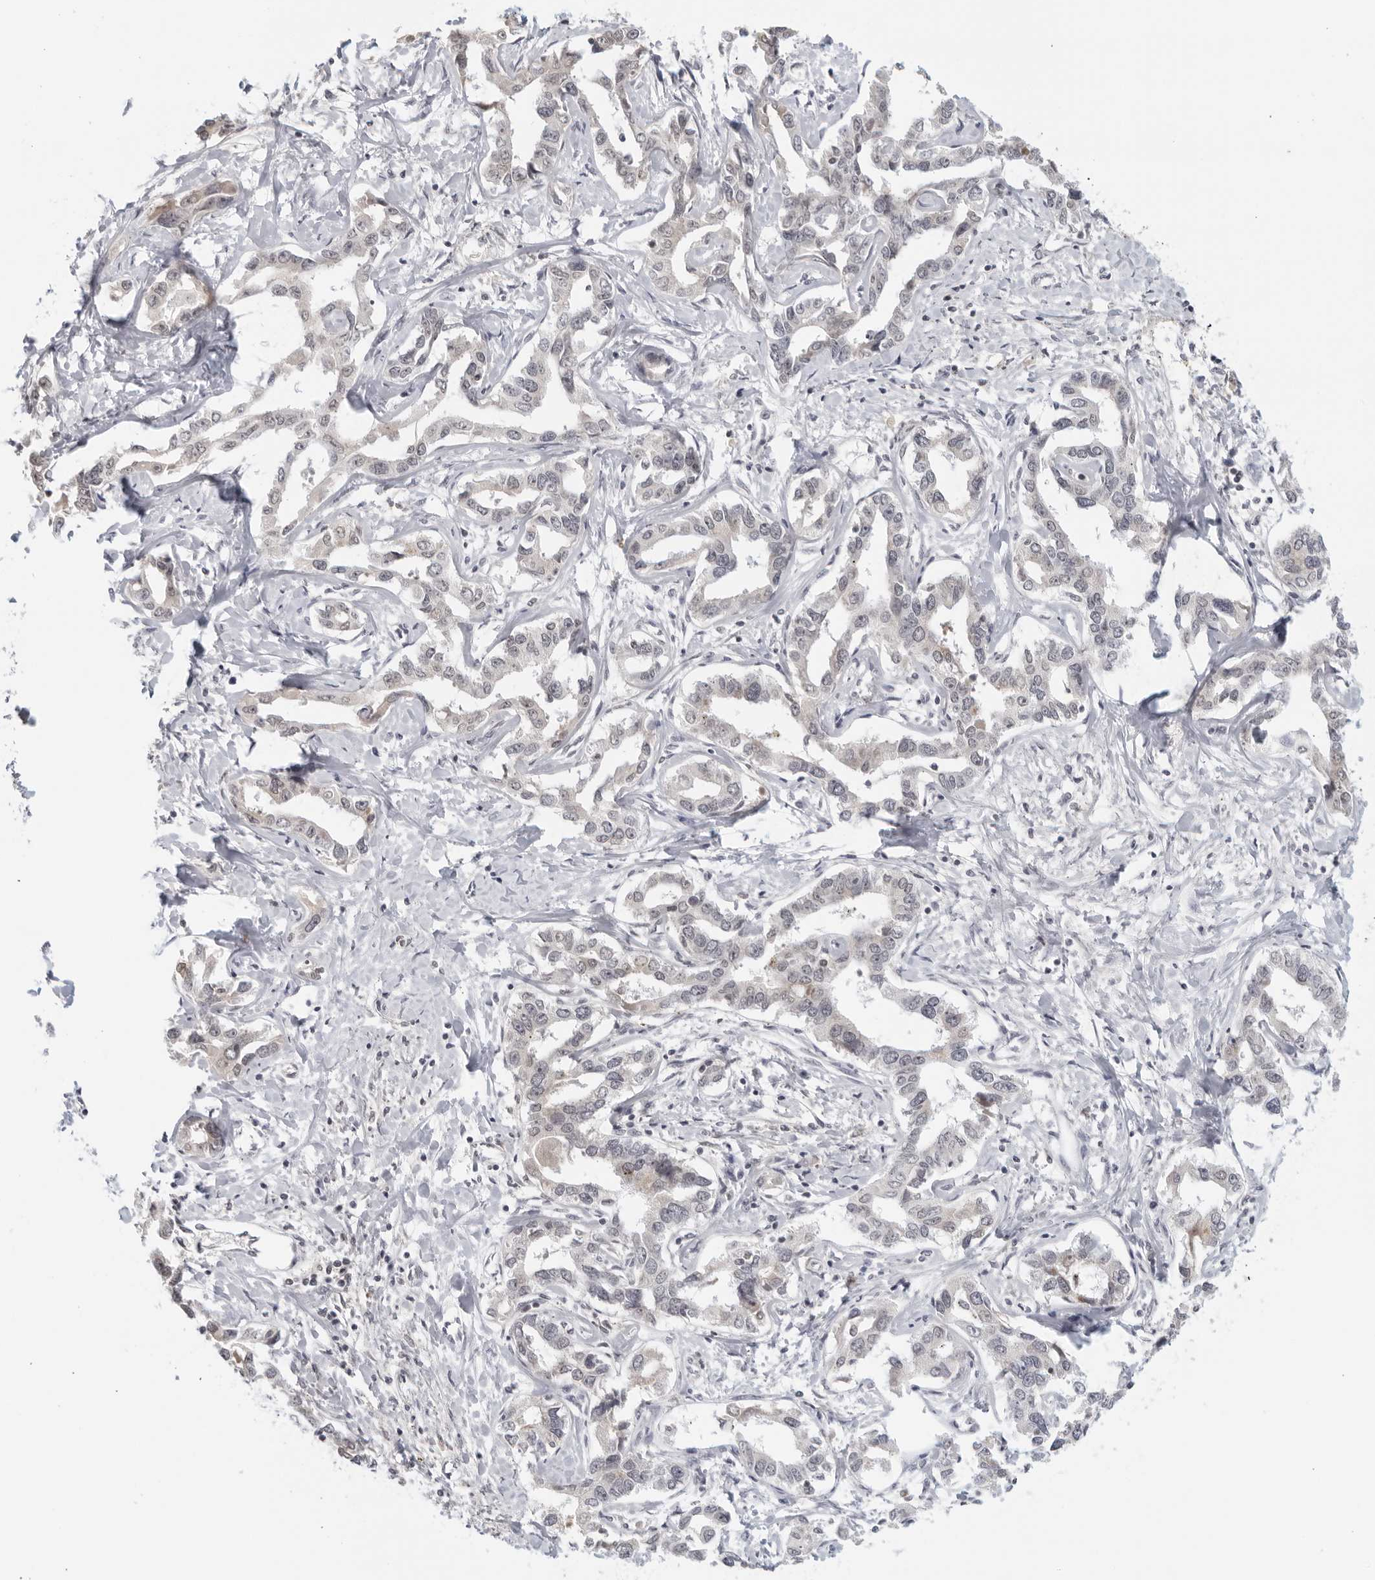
{"staining": {"intensity": "negative", "quantity": "none", "location": "none"}, "tissue": "liver cancer", "cell_type": "Tumor cells", "image_type": "cancer", "snomed": [{"axis": "morphology", "description": "Cholangiocarcinoma"}, {"axis": "topography", "description": "Liver"}], "caption": "A high-resolution image shows IHC staining of liver cancer, which displays no significant positivity in tumor cells.", "gene": "RAB11FIP3", "patient": {"sex": "male", "age": 59}}